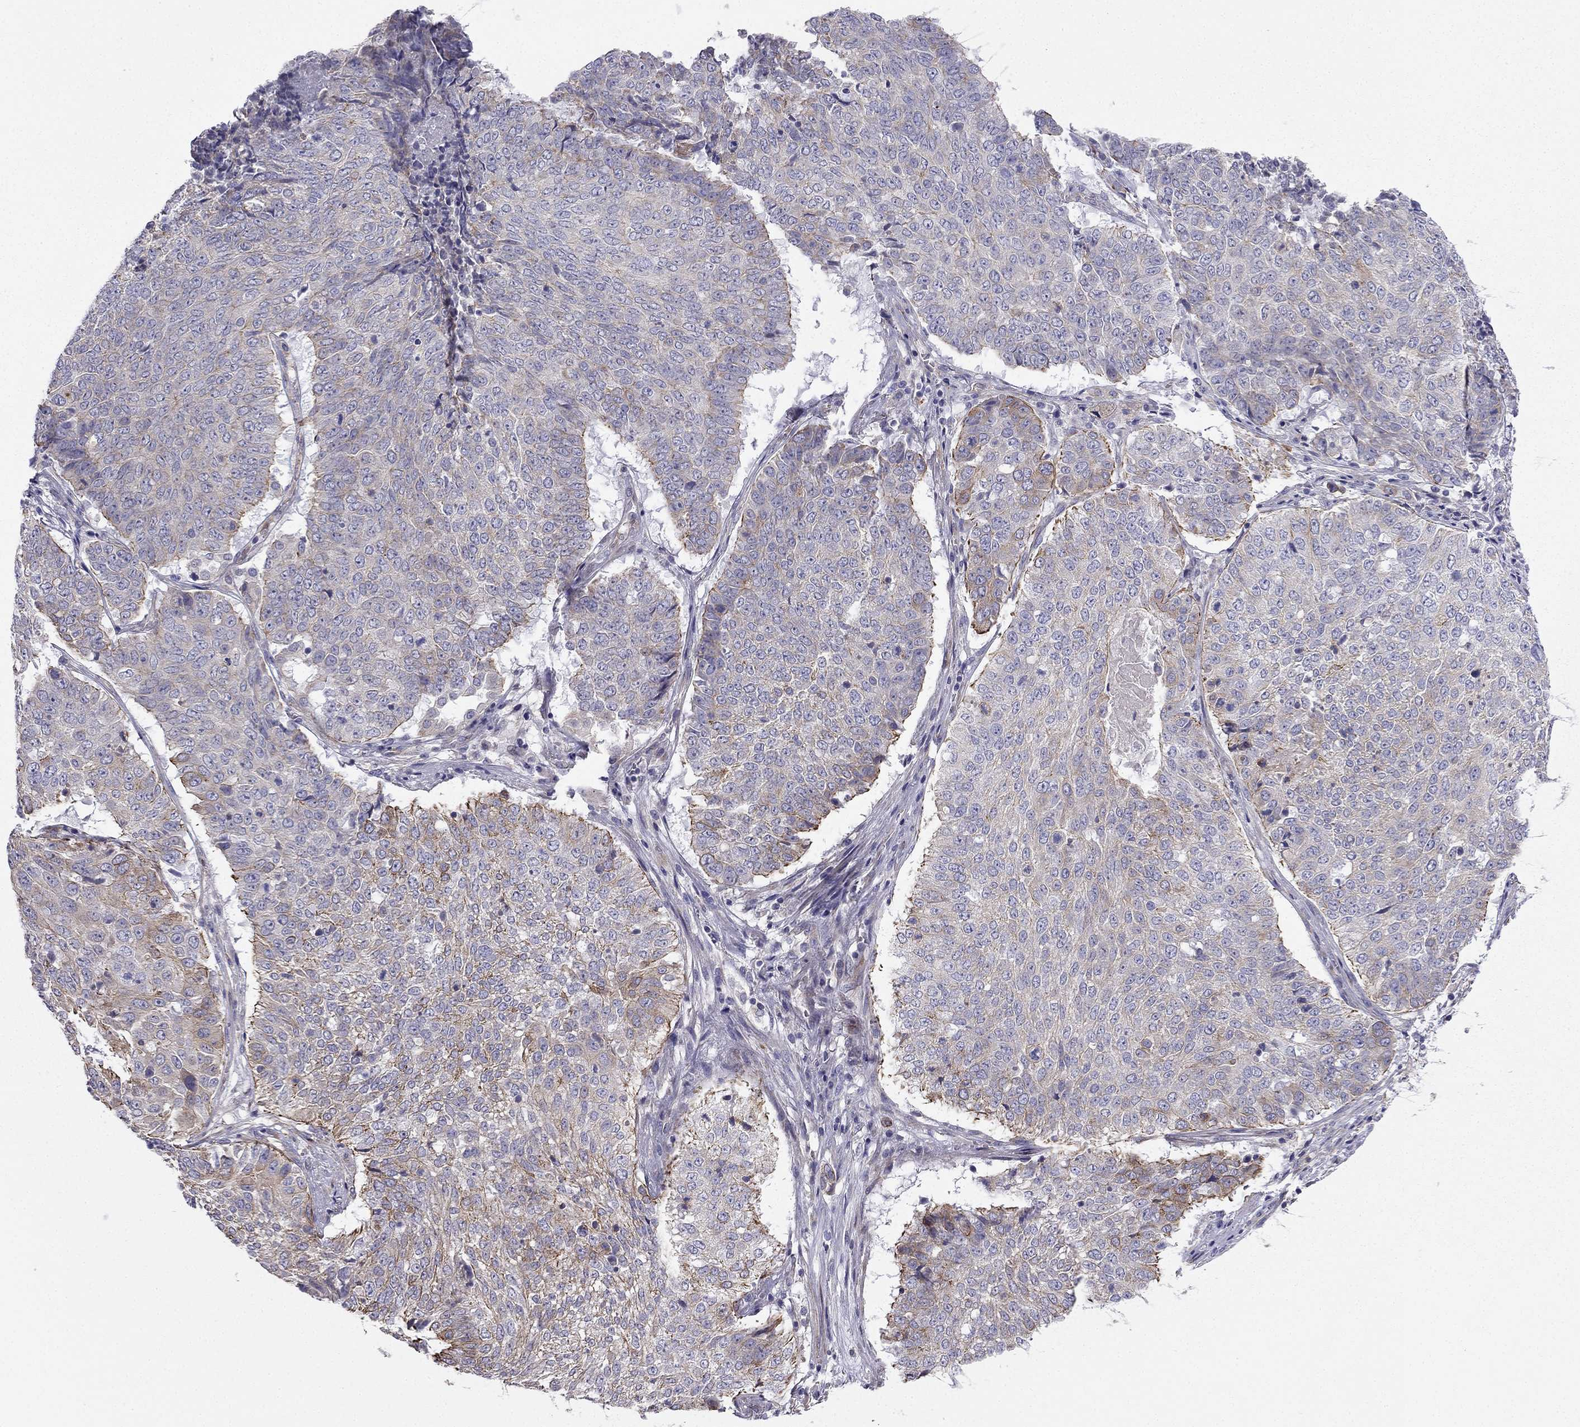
{"staining": {"intensity": "moderate", "quantity": "<25%", "location": "cytoplasmic/membranous"}, "tissue": "lung cancer", "cell_type": "Tumor cells", "image_type": "cancer", "snomed": [{"axis": "morphology", "description": "Squamous cell carcinoma, NOS"}, {"axis": "topography", "description": "Lung"}], "caption": "Protein analysis of lung cancer (squamous cell carcinoma) tissue displays moderate cytoplasmic/membranous positivity in about <25% of tumor cells.", "gene": "ENOX1", "patient": {"sex": "male", "age": 64}}